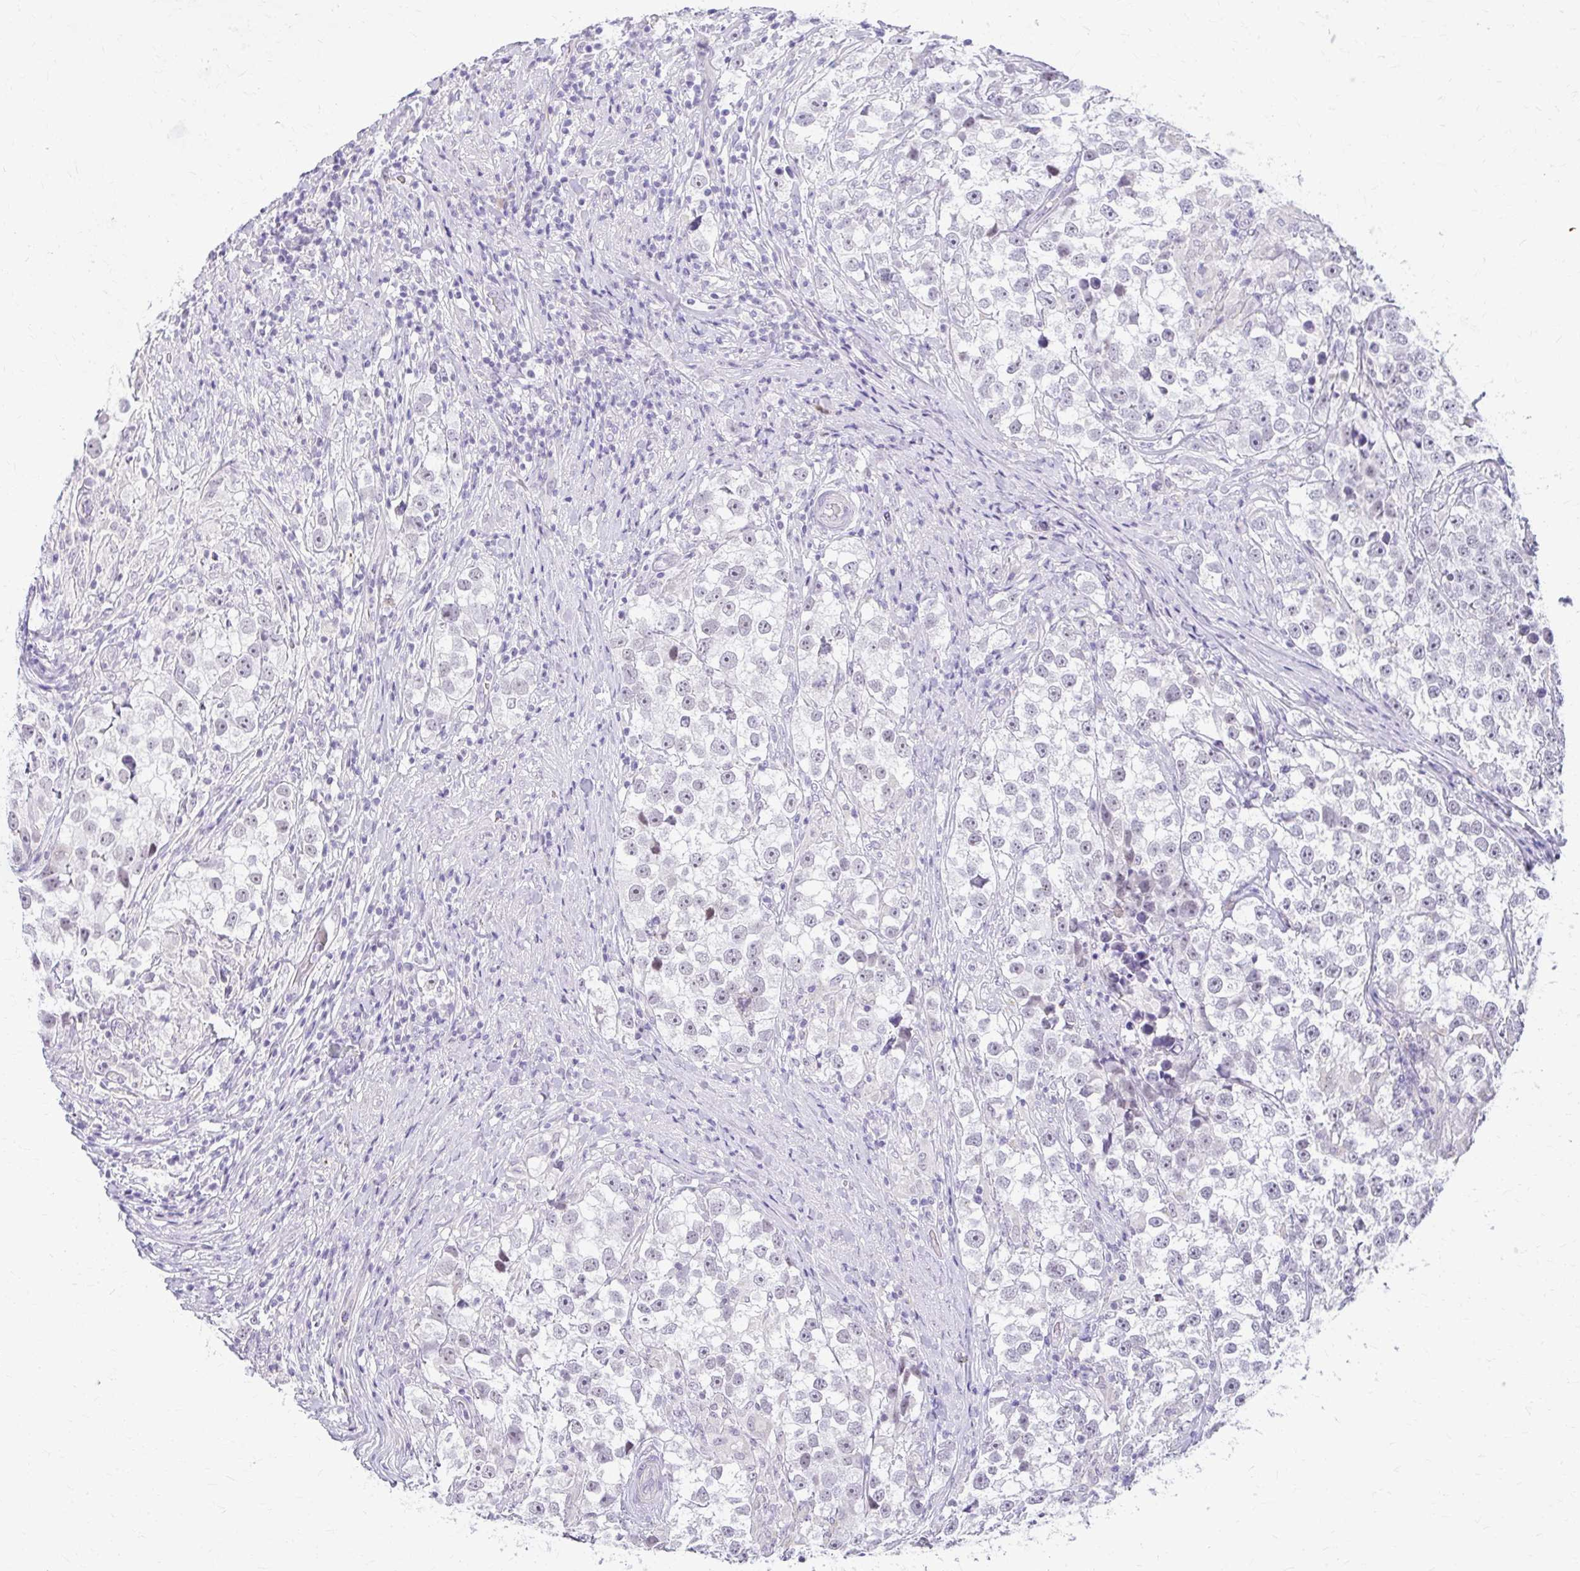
{"staining": {"intensity": "negative", "quantity": "none", "location": "none"}, "tissue": "testis cancer", "cell_type": "Tumor cells", "image_type": "cancer", "snomed": [{"axis": "morphology", "description": "Seminoma, NOS"}, {"axis": "topography", "description": "Testis"}], "caption": "High power microscopy photomicrograph of an IHC image of testis seminoma, revealing no significant staining in tumor cells.", "gene": "TEX33", "patient": {"sex": "male", "age": 46}}